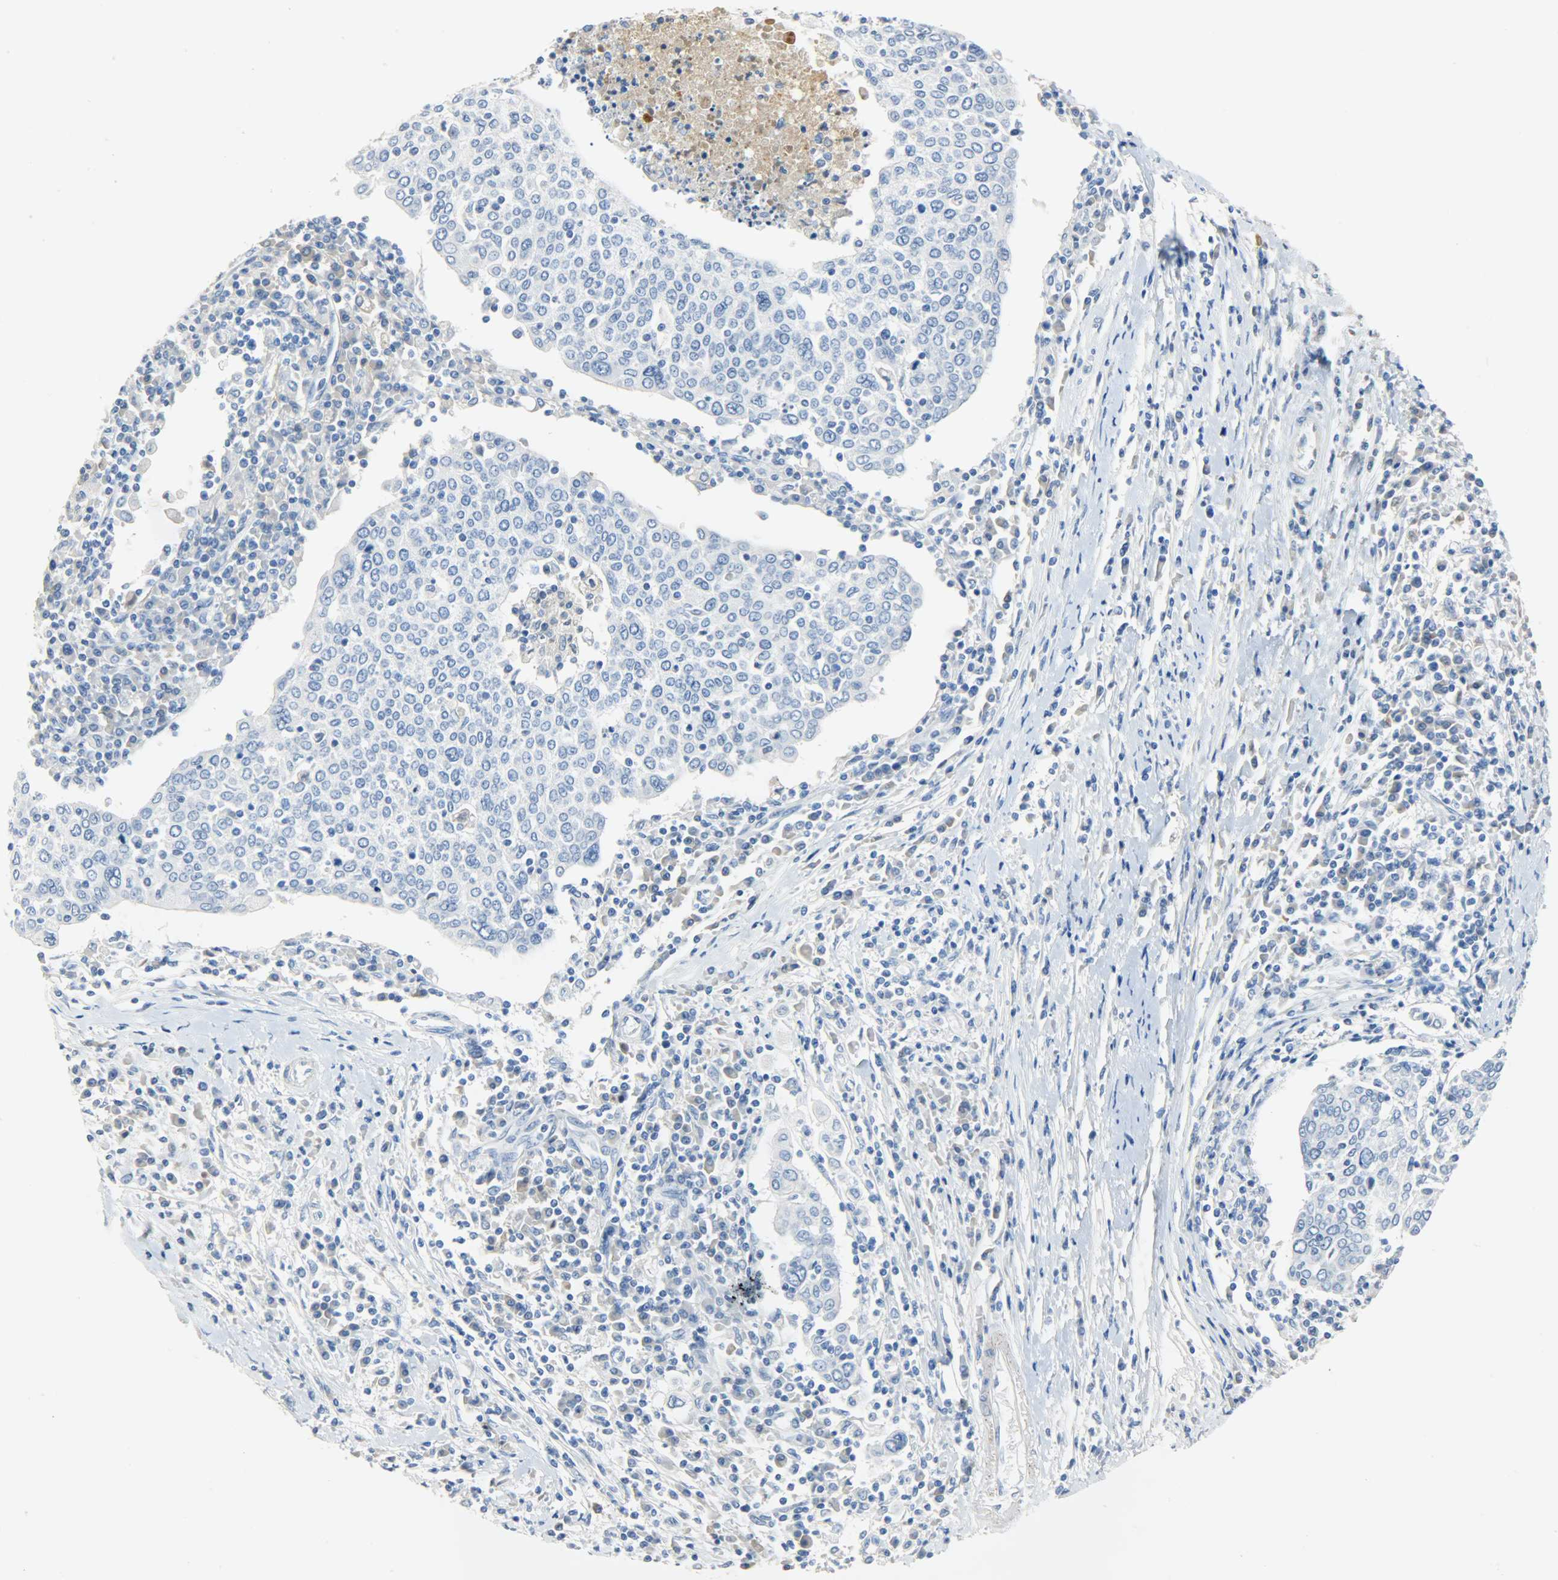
{"staining": {"intensity": "negative", "quantity": "none", "location": "none"}, "tissue": "cervical cancer", "cell_type": "Tumor cells", "image_type": "cancer", "snomed": [{"axis": "morphology", "description": "Squamous cell carcinoma, NOS"}, {"axis": "topography", "description": "Cervix"}], "caption": "Protein analysis of squamous cell carcinoma (cervical) reveals no significant staining in tumor cells.", "gene": "CRP", "patient": {"sex": "female", "age": 40}}